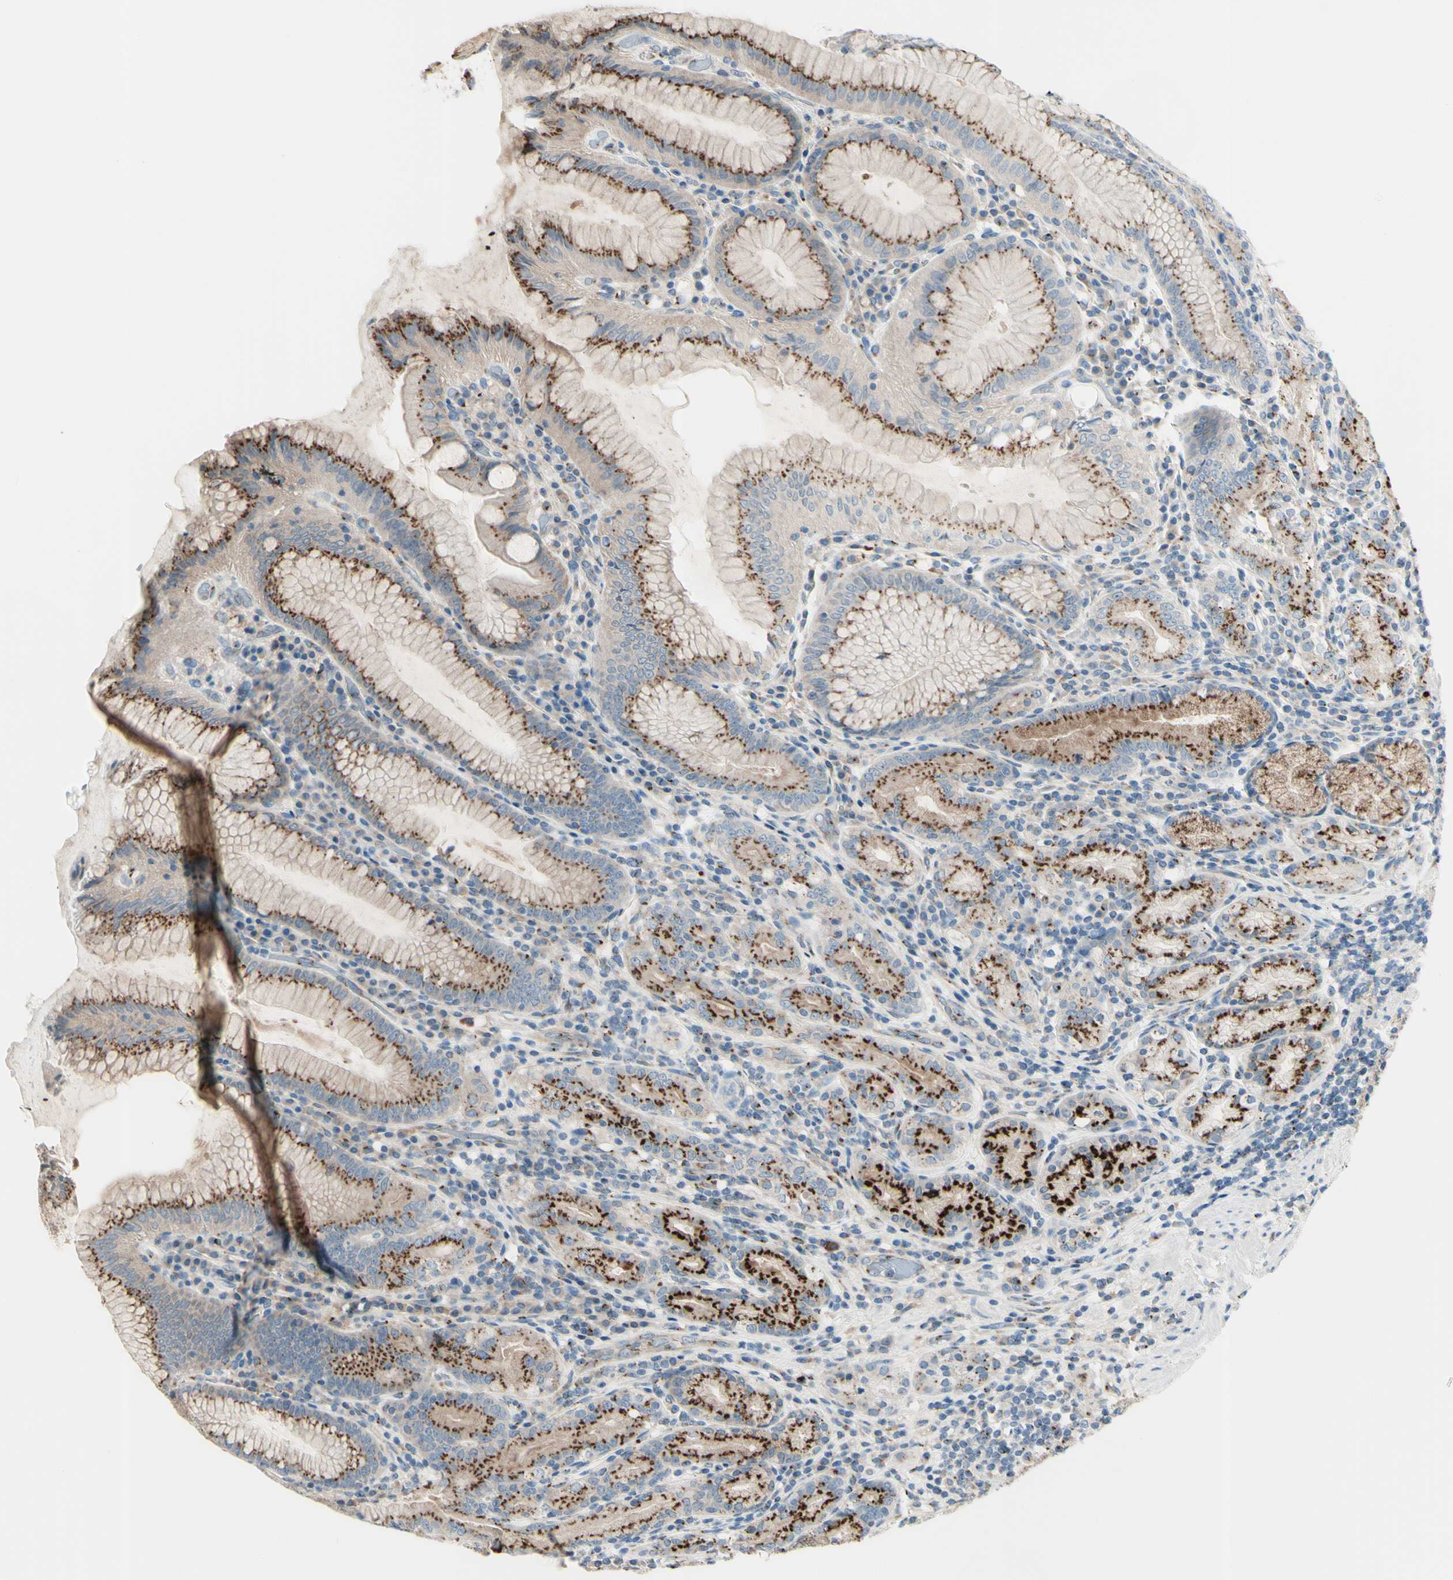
{"staining": {"intensity": "strong", "quantity": ">75%", "location": "cytoplasmic/membranous"}, "tissue": "stomach", "cell_type": "Glandular cells", "image_type": "normal", "snomed": [{"axis": "morphology", "description": "Normal tissue, NOS"}, {"axis": "topography", "description": "Stomach, lower"}], "caption": "Immunohistochemistry (DAB) staining of unremarkable stomach shows strong cytoplasmic/membranous protein staining in approximately >75% of glandular cells.", "gene": "B4GALT1", "patient": {"sex": "female", "age": 76}}